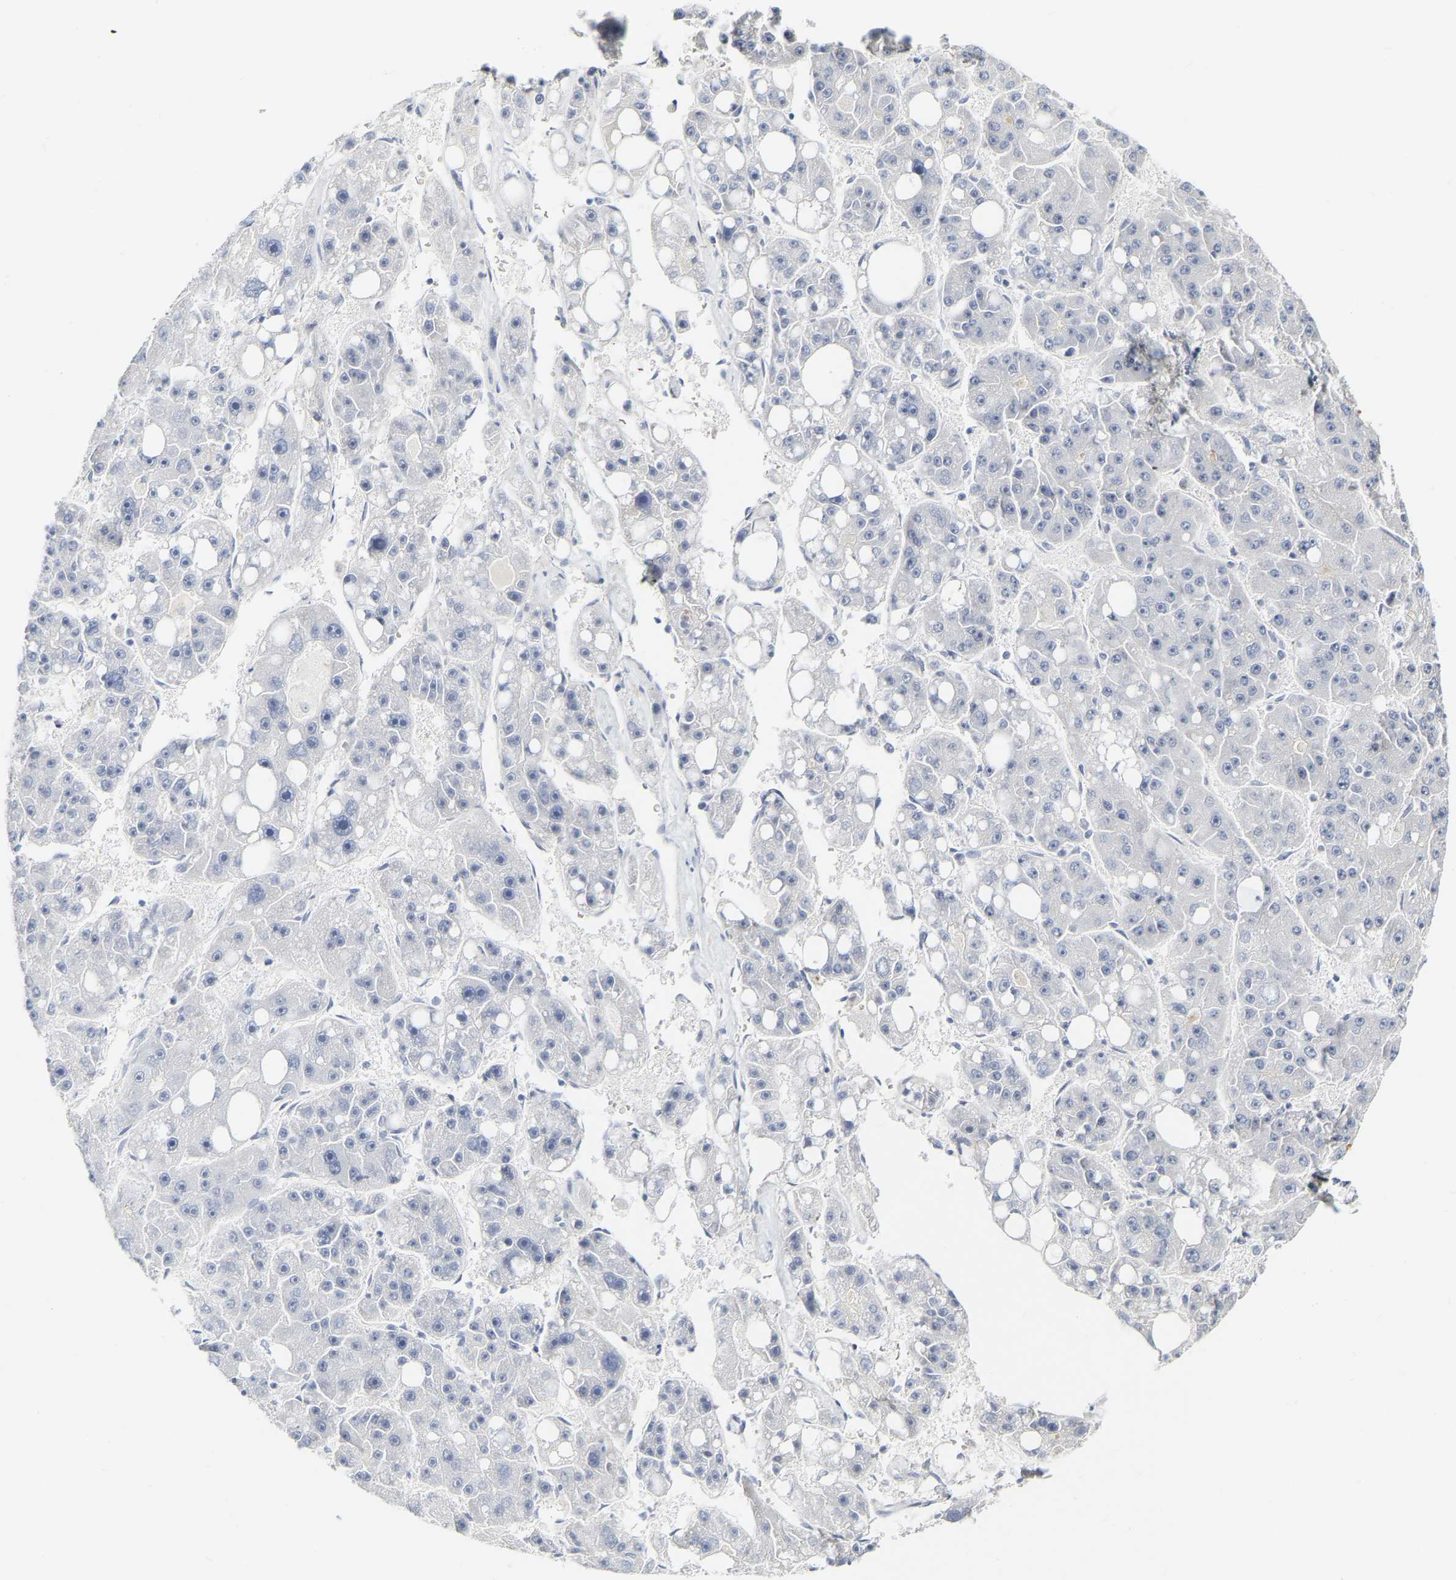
{"staining": {"intensity": "negative", "quantity": "none", "location": "none"}, "tissue": "liver cancer", "cell_type": "Tumor cells", "image_type": "cancer", "snomed": [{"axis": "morphology", "description": "Carcinoma, Hepatocellular, NOS"}, {"axis": "topography", "description": "Liver"}], "caption": "Liver cancer (hepatocellular carcinoma) stained for a protein using immunohistochemistry (IHC) demonstrates no staining tumor cells.", "gene": "GNAS", "patient": {"sex": "female", "age": 61}}